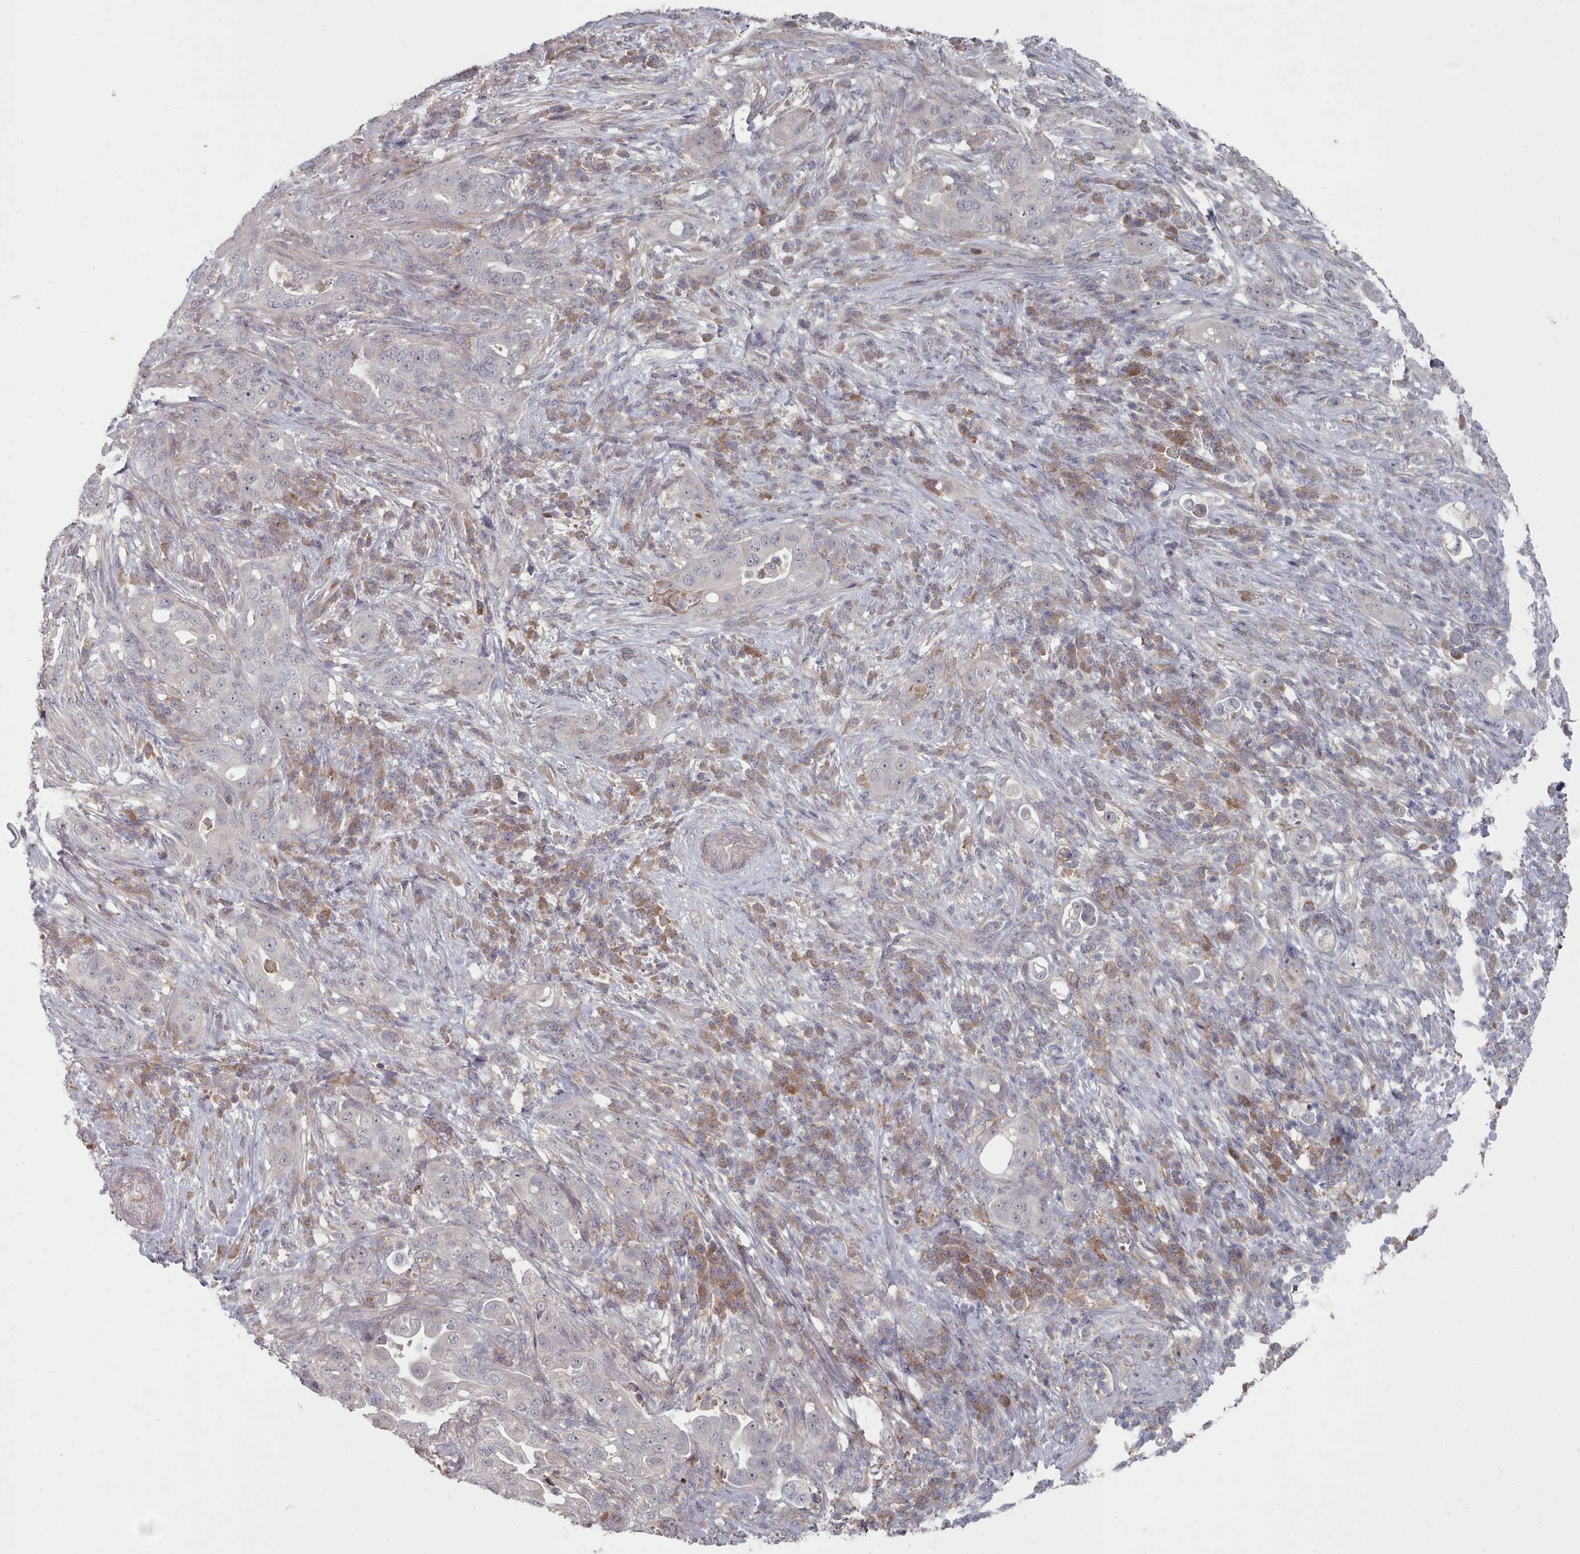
{"staining": {"intensity": "negative", "quantity": "none", "location": "none"}, "tissue": "pancreatic cancer", "cell_type": "Tumor cells", "image_type": "cancer", "snomed": [{"axis": "morphology", "description": "Adenocarcinoma, NOS"}, {"axis": "topography", "description": "Pancreas"}], "caption": "Immunohistochemical staining of adenocarcinoma (pancreatic) reveals no significant expression in tumor cells.", "gene": "COL8A2", "patient": {"sex": "female", "age": 63}}